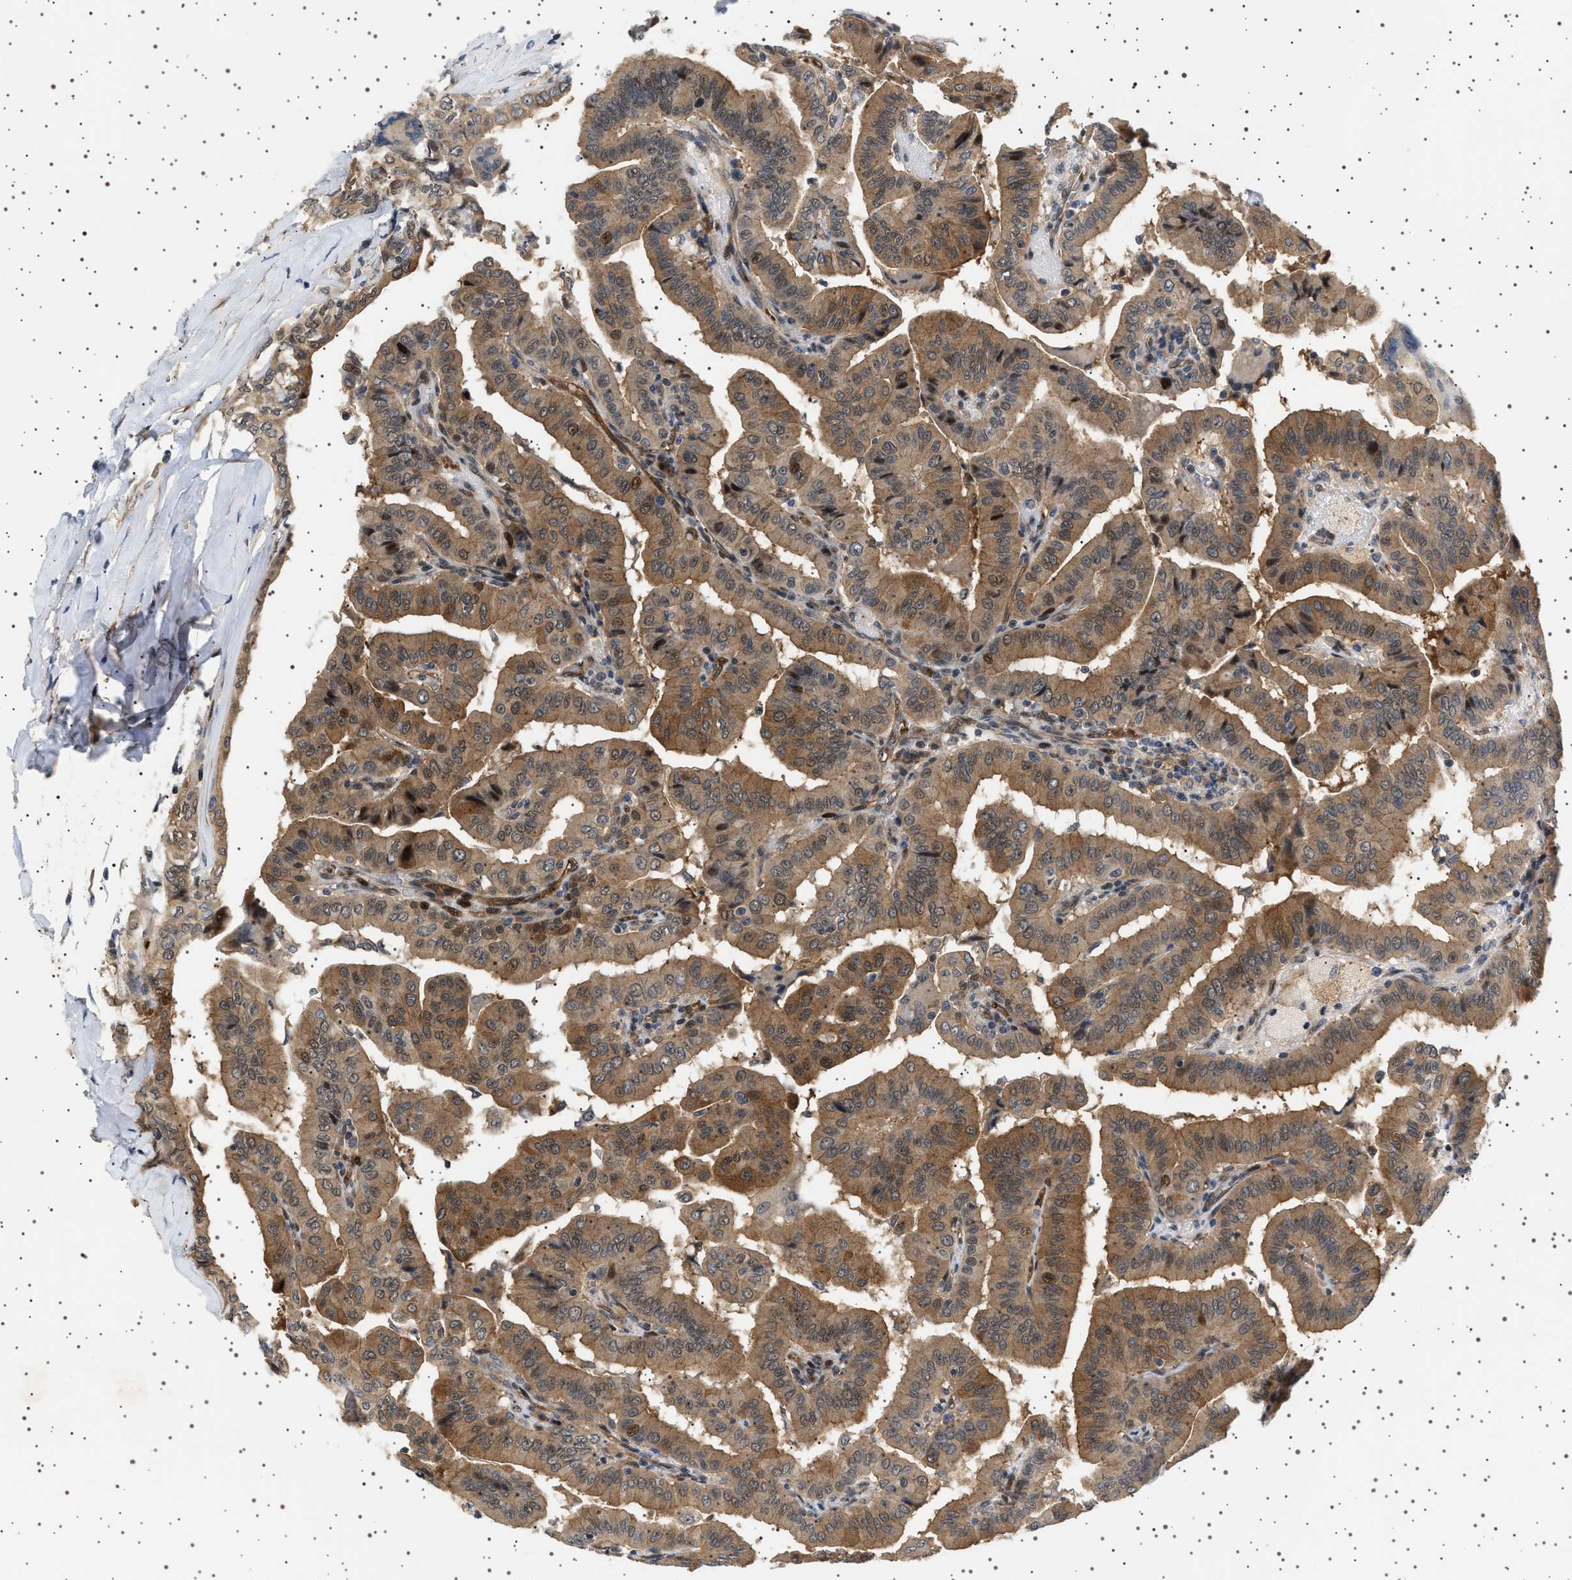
{"staining": {"intensity": "moderate", "quantity": ">75%", "location": "cytoplasmic/membranous"}, "tissue": "thyroid cancer", "cell_type": "Tumor cells", "image_type": "cancer", "snomed": [{"axis": "morphology", "description": "Papillary adenocarcinoma, NOS"}, {"axis": "topography", "description": "Thyroid gland"}], "caption": "High-magnification brightfield microscopy of papillary adenocarcinoma (thyroid) stained with DAB (3,3'-diaminobenzidine) (brown) and counterstained with hematoxylin (blue). tumor cells exhibit moderate cytoplasmic/membranous positivity is appreciated in about>75% of cells.", "gene": "BAG3", "patient": {"sex": "male", "age": 33}}